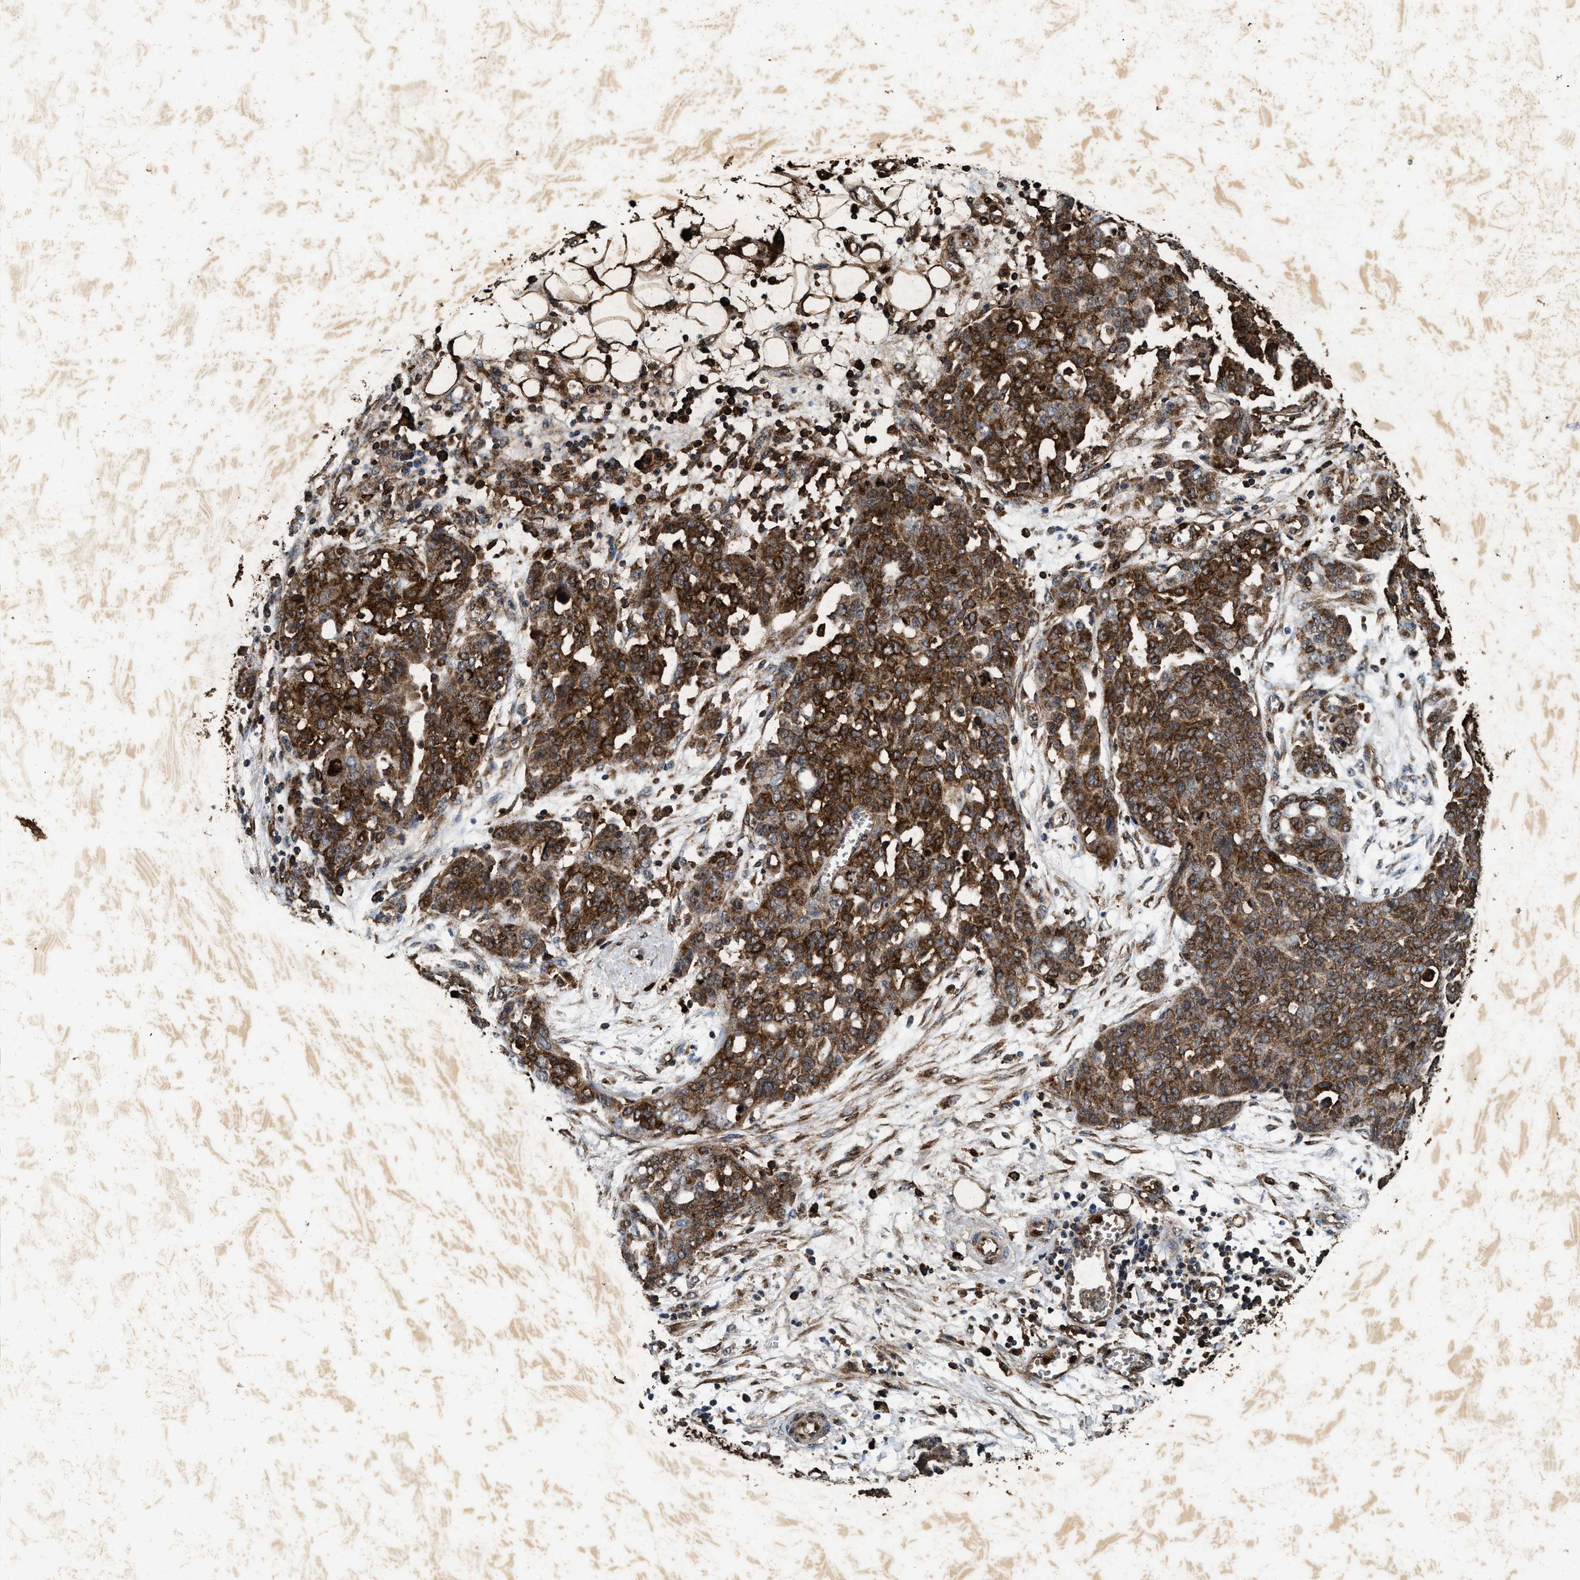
{"staining": {"intensity": "strong", "quantity": ">75%", "location": "cytoplasmic/membranous"}, "tissue": "ovarian cancer", "cell_type": "Tumor cells", "image_type": "cancer", "snomed": [{"axis": "morphology", "description": "Cystadenocarcinoma, serous, NOS"}, {"axis": "topography", "description": "Soft tissue"}, {"axis": "topography", "description": "Ovary"}], "caption": "Immunohistochemical staining of ovarian serous cystadenocarcinoma demonstrates strong cytoplasmic/membranous protein expression in approximately >75% of tumor cells.", "gene": "ACOX1", "patient": {"sex": "female", "age": 57}}